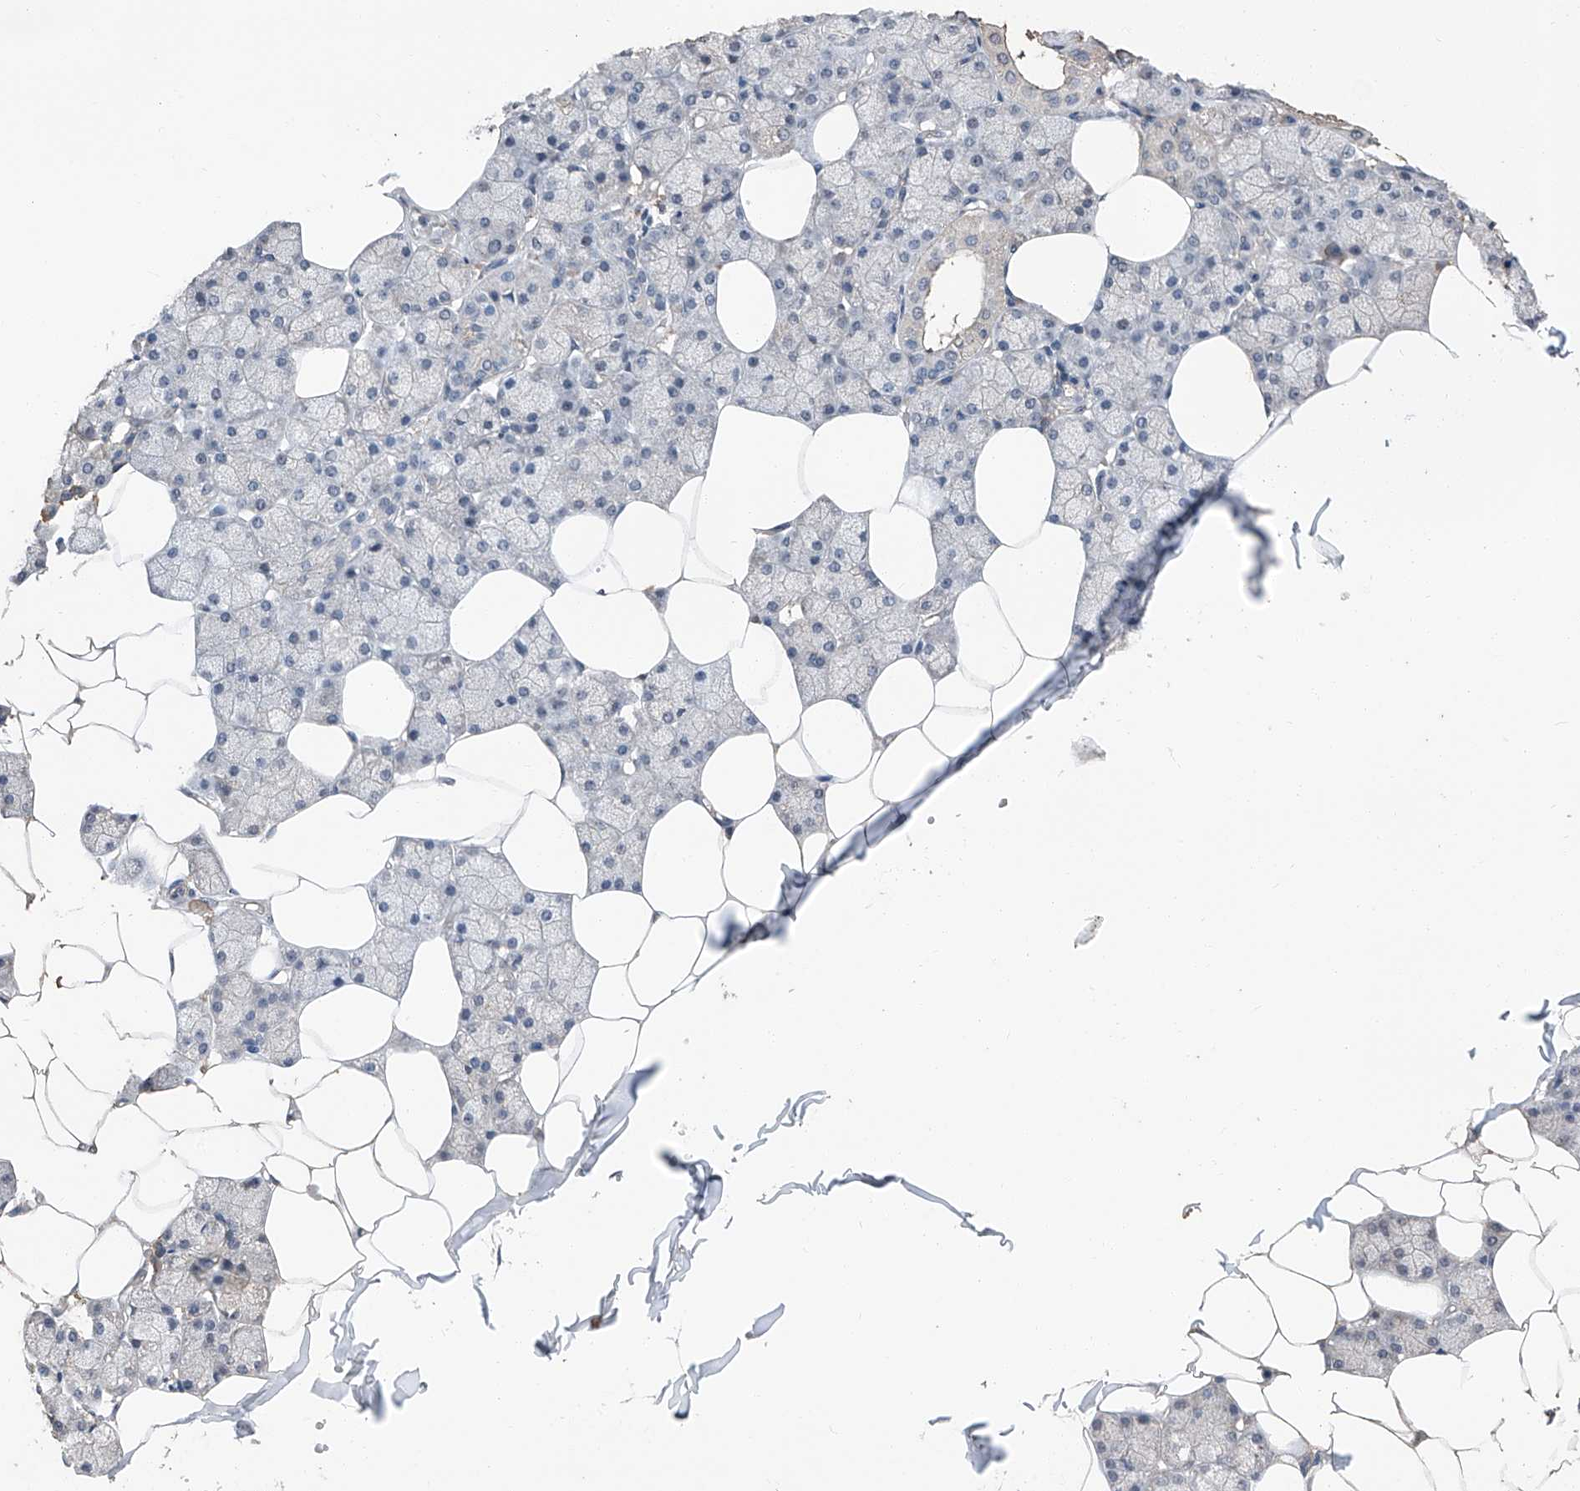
{"staining": {"intensity": "negative", "quantity": "none", "location": "none"}, "tissue": "salivary gland", "cell_type": "Glandular cells", "image_type": "normal", "snomed": [{"axis": "morphology", "description": "Normal tissue, NOS"}, {"axis": "topography", "description": "Salivary gland"}], "caption": "Glandular cells are negative for protein expression in unremarkable human salivary gland. (DAB (3,3'-diaminobenzidine) immunohistochemistry (IHC) with hematoxylin counter stain).", "gene": "MAMLD1", "patient": {"sex": "male", "age": 62}}